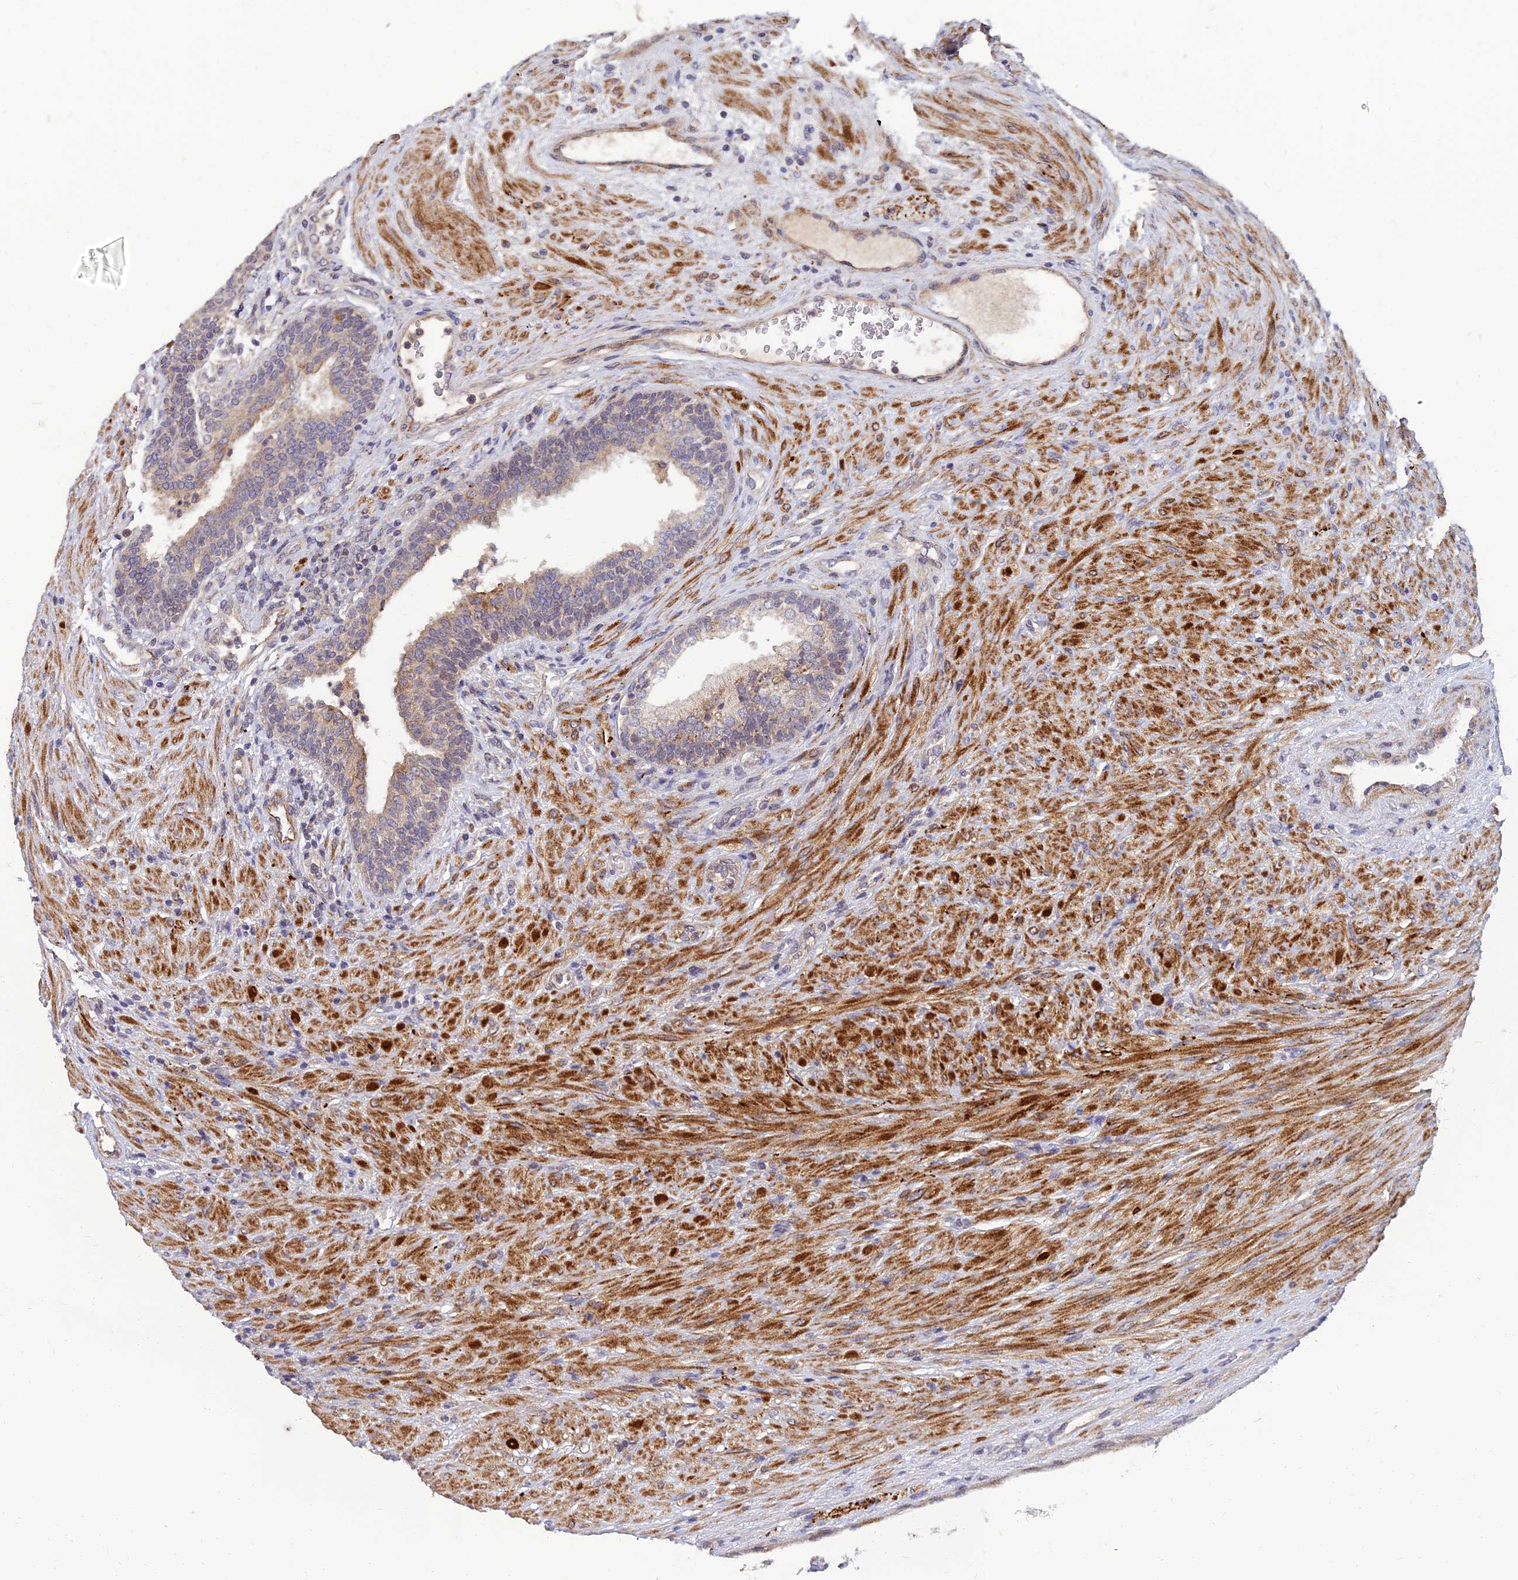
{"staining": {"intensity": "moderate", "quantity": "25%-75%", "location": "cytoplasmic/membranous"}, "tissue": "prostate", "cell_type": "Glandular cells", "image_type": "normal", "snomed": [{"axis": "morphology", "description": "Normal tissue, NOS"}, {"axis": "topography", "description": "Prostate"}], "caption": "Protein analysis of benign prostate demonstrates moderate cytoplasmic/membranous positivity in about 25%-75% of glandular cells.", "gene": "NPY", "patient": {"sex": "male", "age": 76}}